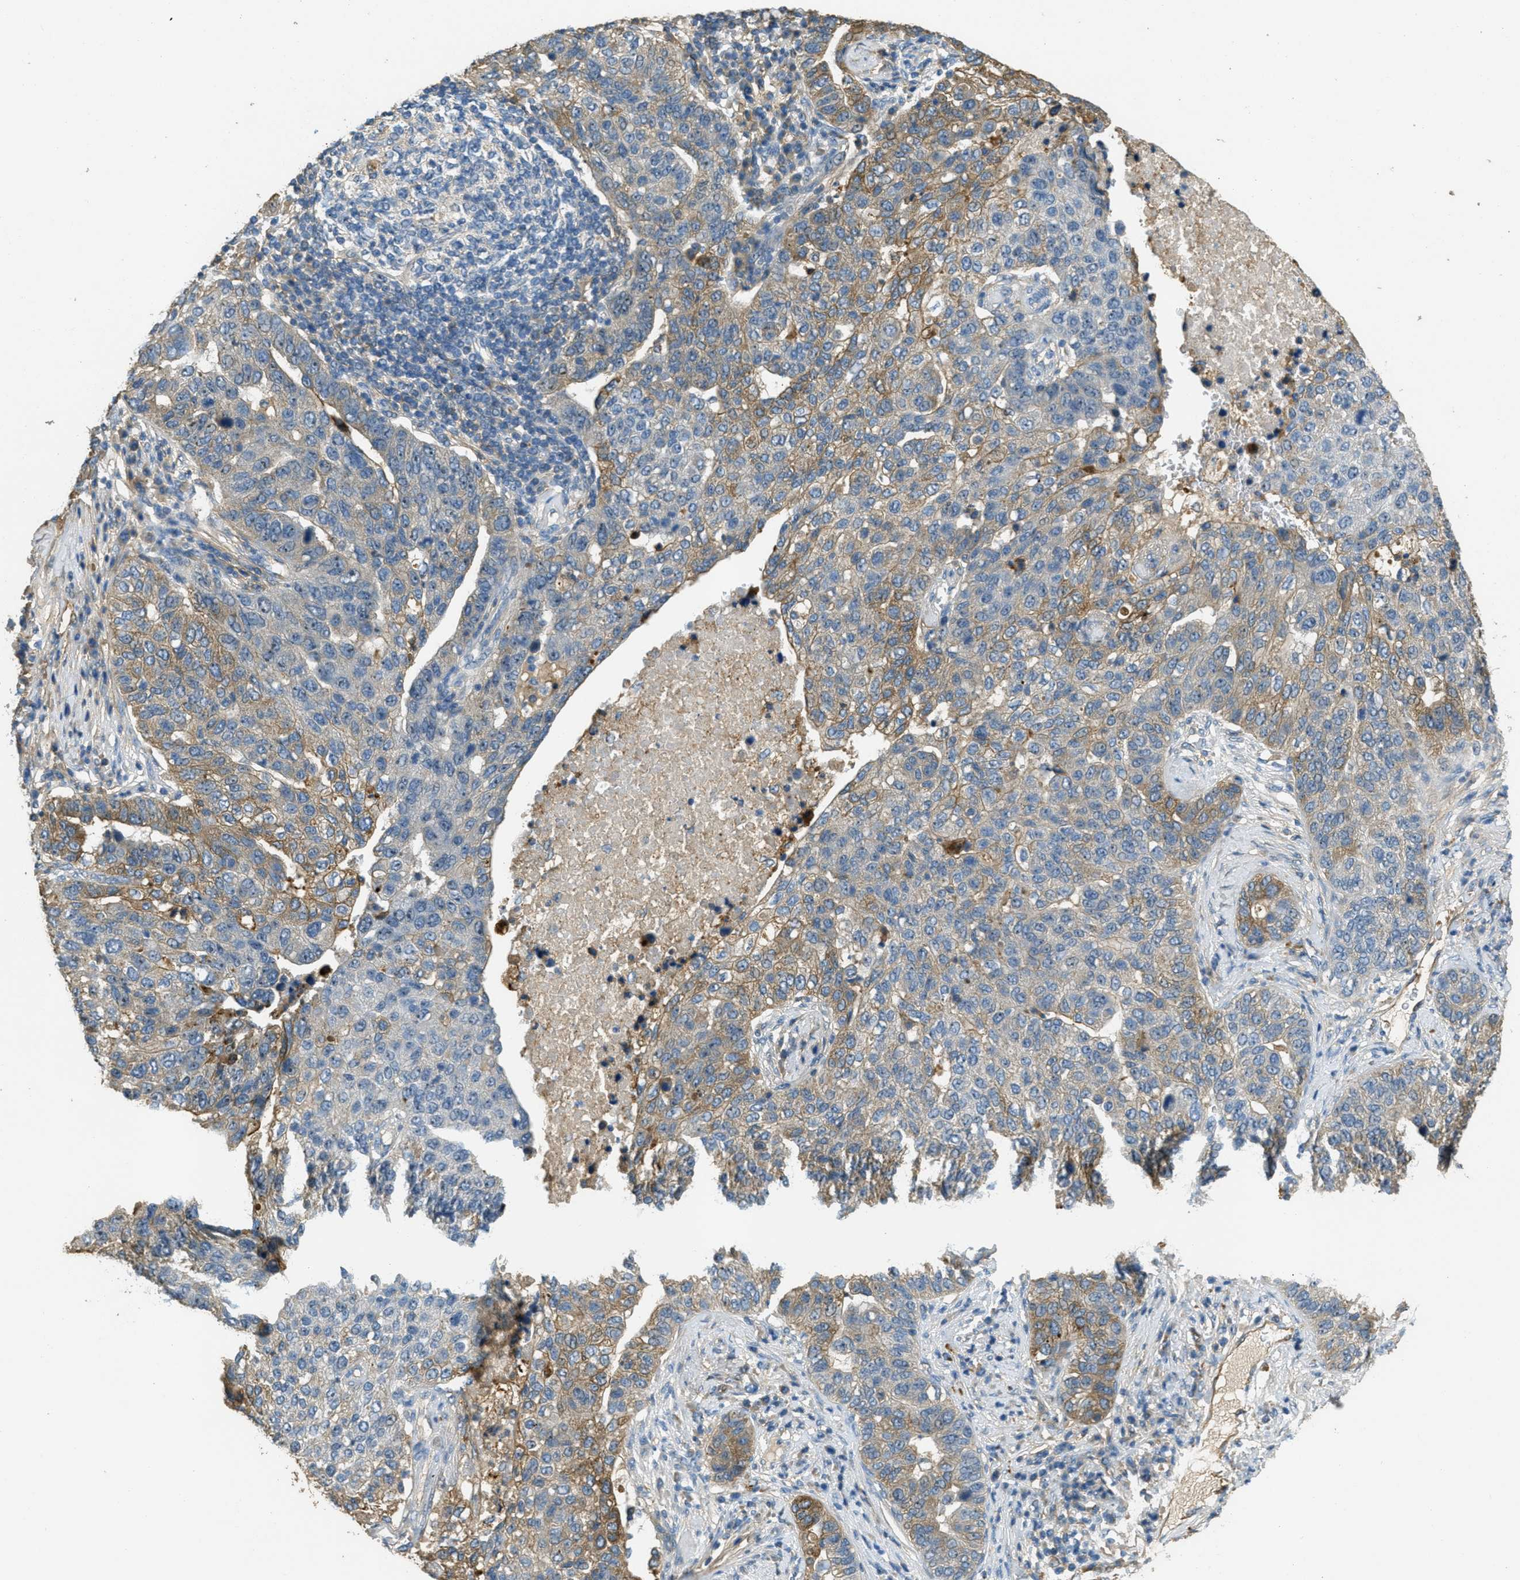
{"staining": {"intensity": "moderate", "quantity": "<25%", "location": "cytoplasmic/membranous"}, "tissue": "pancreatic cancer", "cell_type": "Tumor cells", "image_type": "cancer", "snomed": [{"axis": "morphology", "description": "Adenocarcinoma, NOS"}, {"axis": "topography", "description": "Pancreas"}], "caption": "The photomicrograph demonstrates staining of pancreatic cancer, revealing moderate cytoplasmic/membranous protein expression (brown color) within tumor cells.", "gene": "OSMR", "patient": {"sex": "female", "age": 61}}